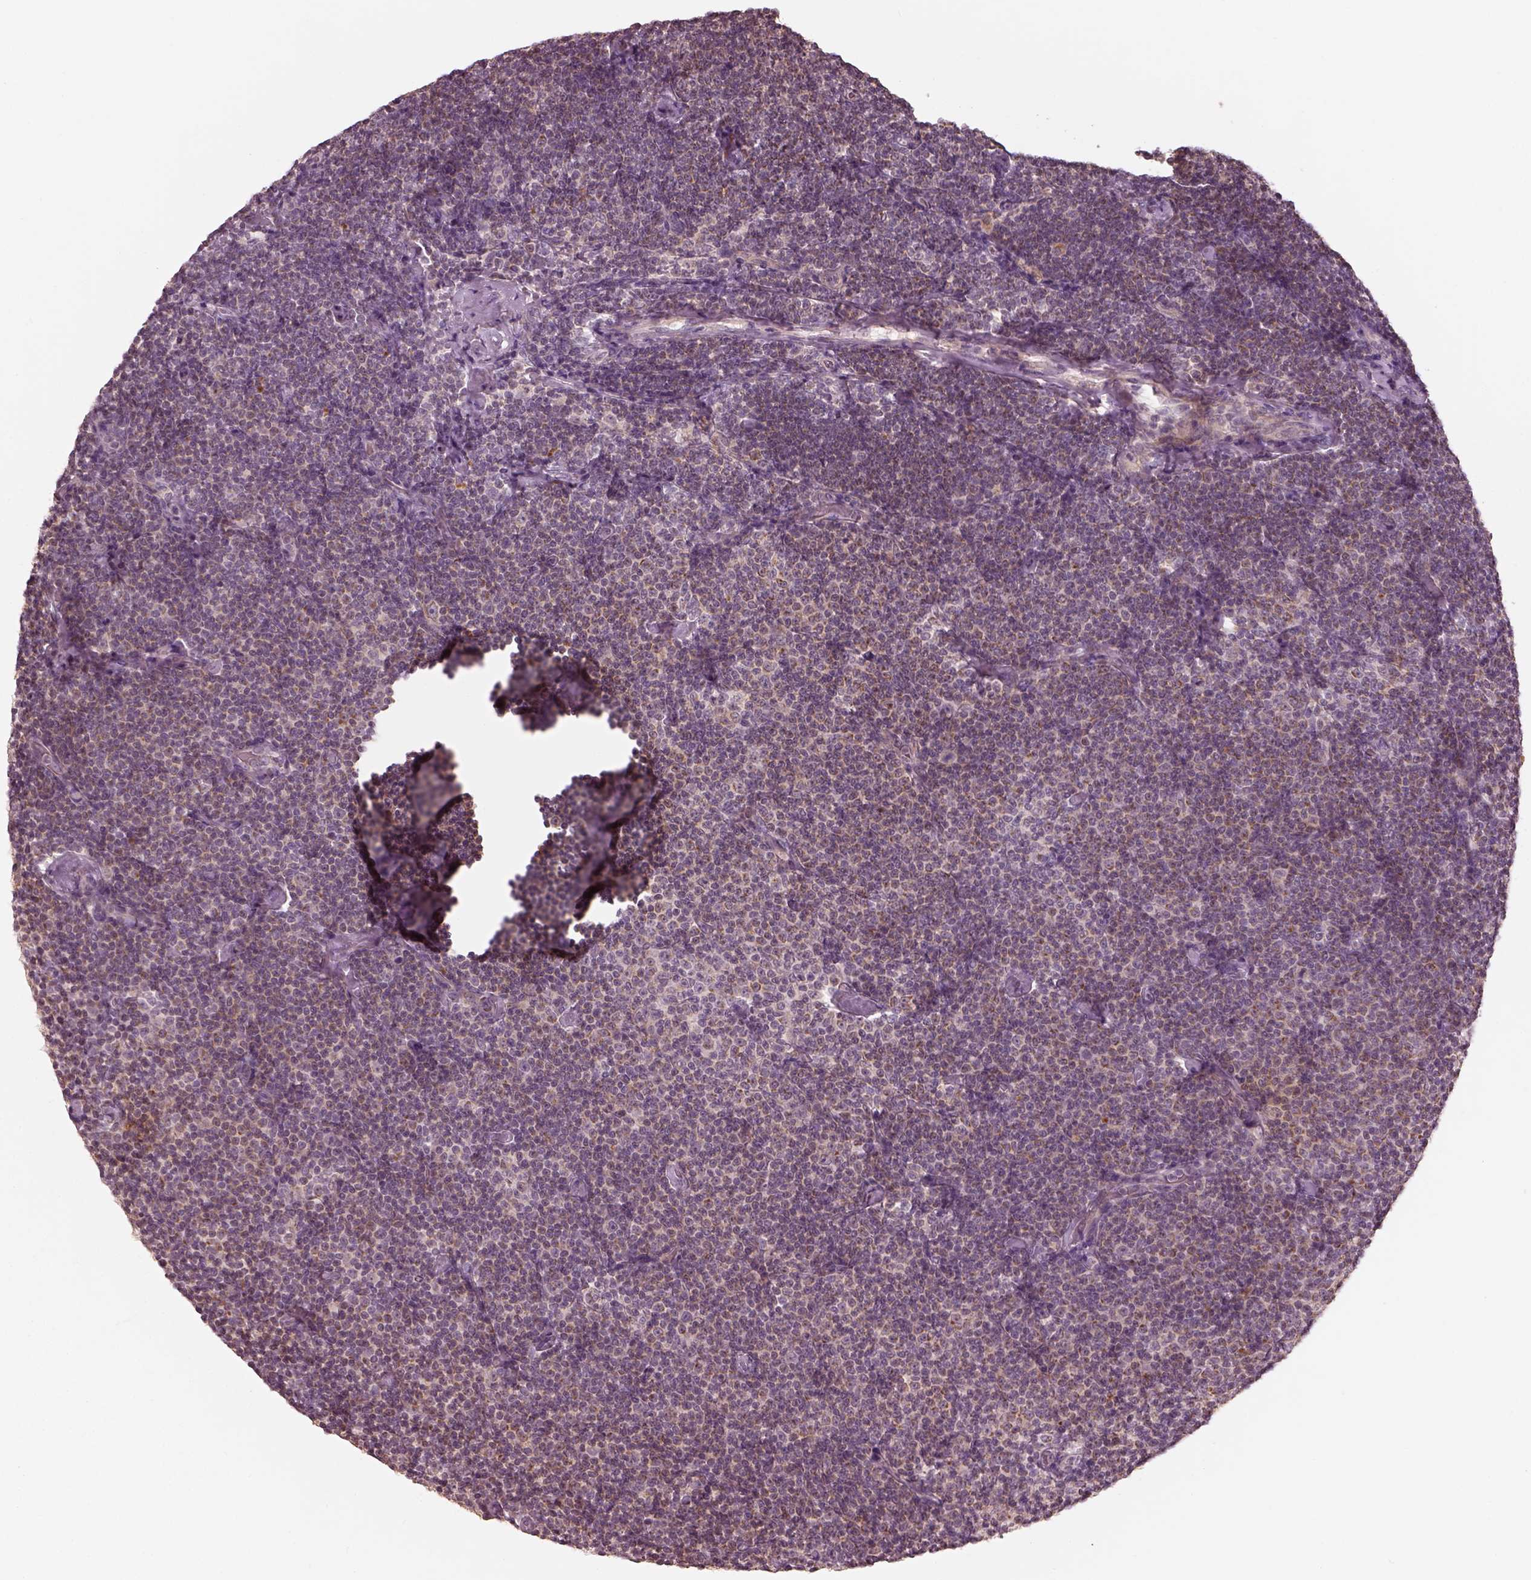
{"staining": {"intensity": "moderate", "quantity": "<25%", "location": "cytoplasmic/membranous"}, "tissue": "lymphoma", "cell_type": "Tumor cells", "image_type": "cancer", "snomed": [{"axis": "morphology", "description": "Malignant lymphoma, non-Hodgkin's type, Low grade"}, {"axis": "topography", "description": "Lymph node"}], "caption": "Immunohistochemical staining of human lymphoma shows low levels of moderate cytoplasmic/membranous protein staining in approximately <25% of tumor cells. The staining was performed using DAB to visualize the protein expression in brown, while the nuclei were stained in blue with hematoxylin (Magnification: 20x).", "gene": "SLC25A46", "patient": {"sex": "male", "age": 81}}